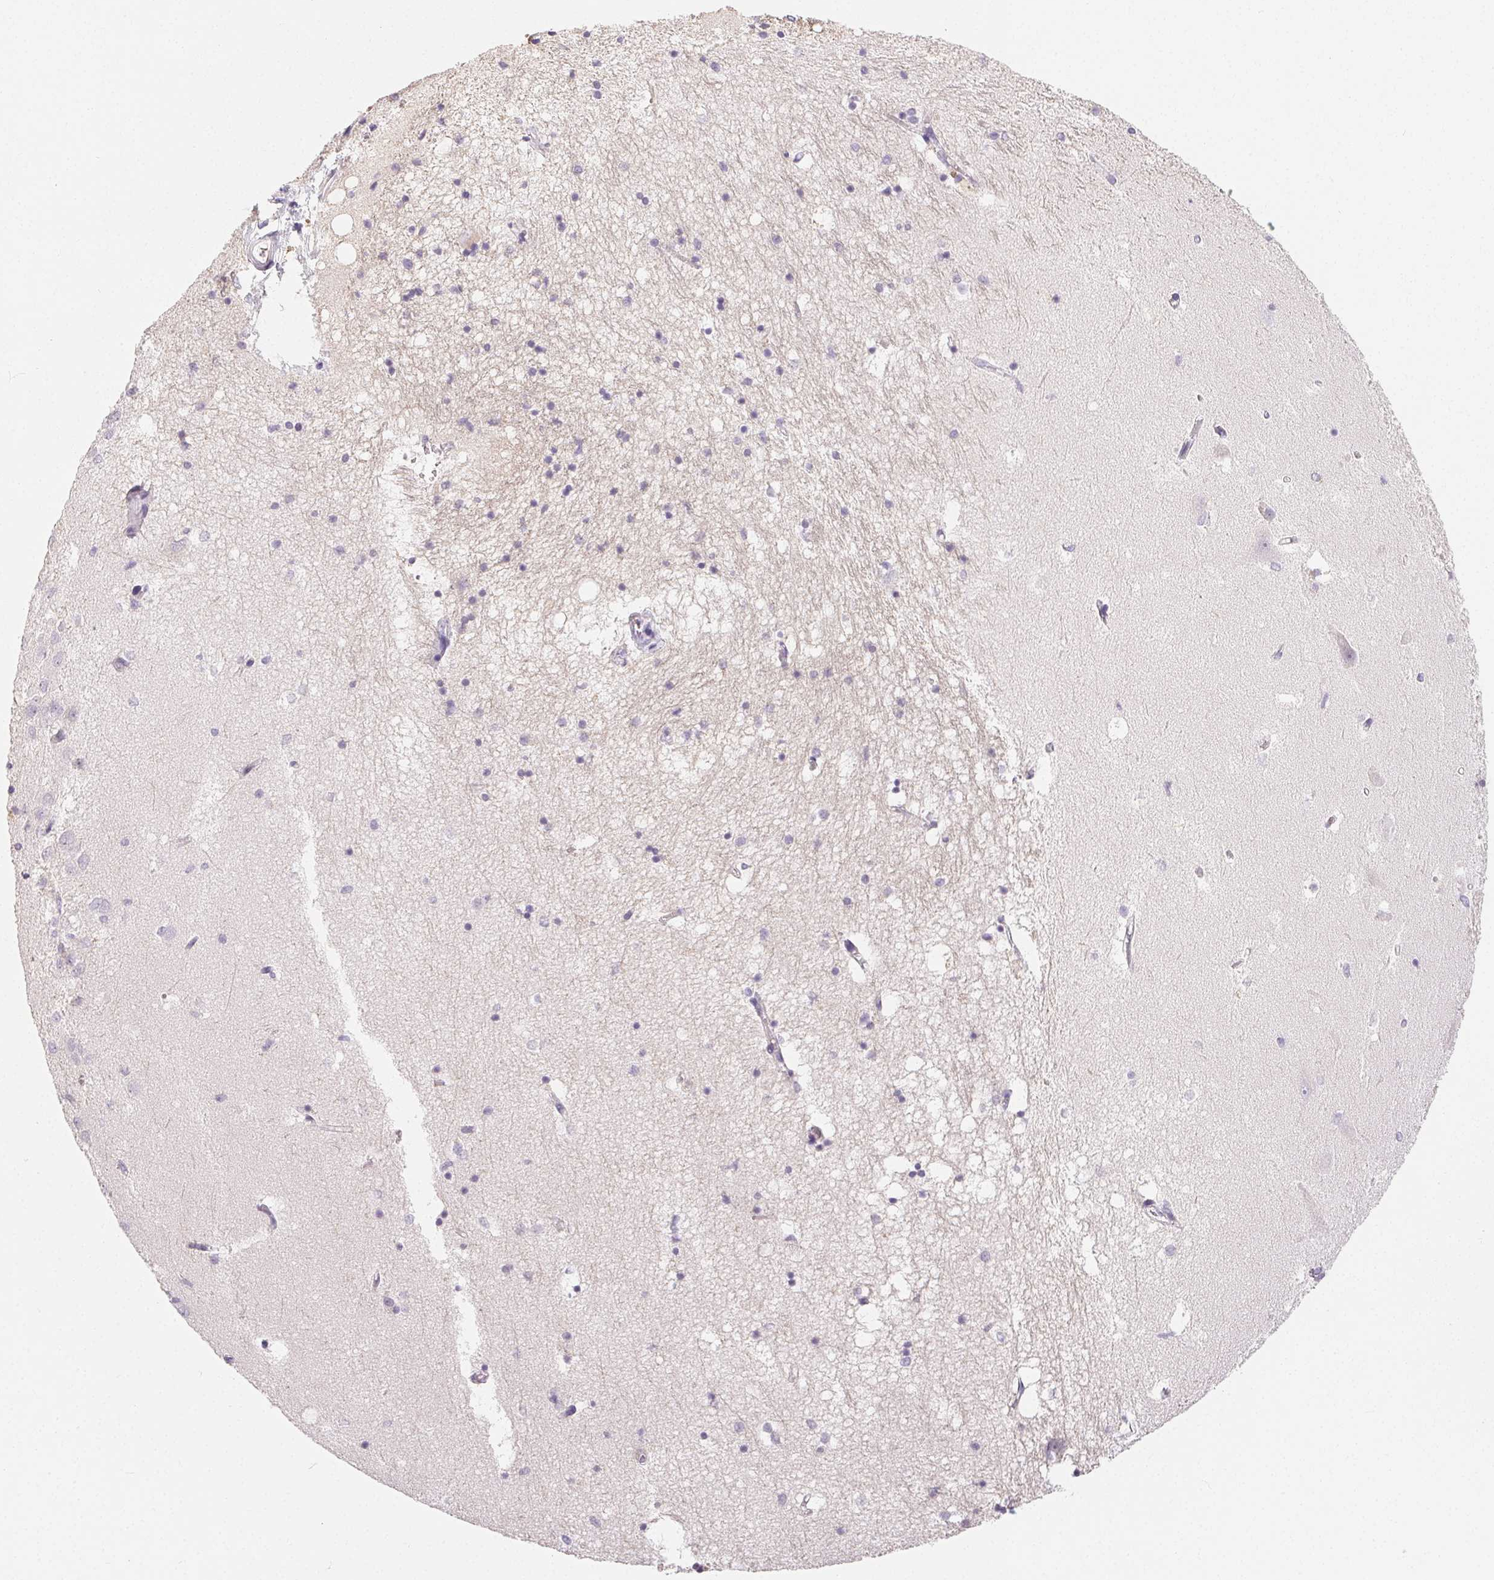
{"staining": {"intensity": "negative", "quantity": "none", "location": "none"}, "tissue": "hippocampus", "cell_type": "Glial cells", "image_type": "normal", "snomed": [{"axis": "morphology", "description": "Normal tissue, NOS"}, {"axis": "topography", "description": "Hippocampus"}], "caption": "Glial cells show no significant expression in benign hippocampus. (DAB IHC with hematoxylin counter stain).", "gene": "MIOX", "patient": {"sex": "male", "age": 58}}